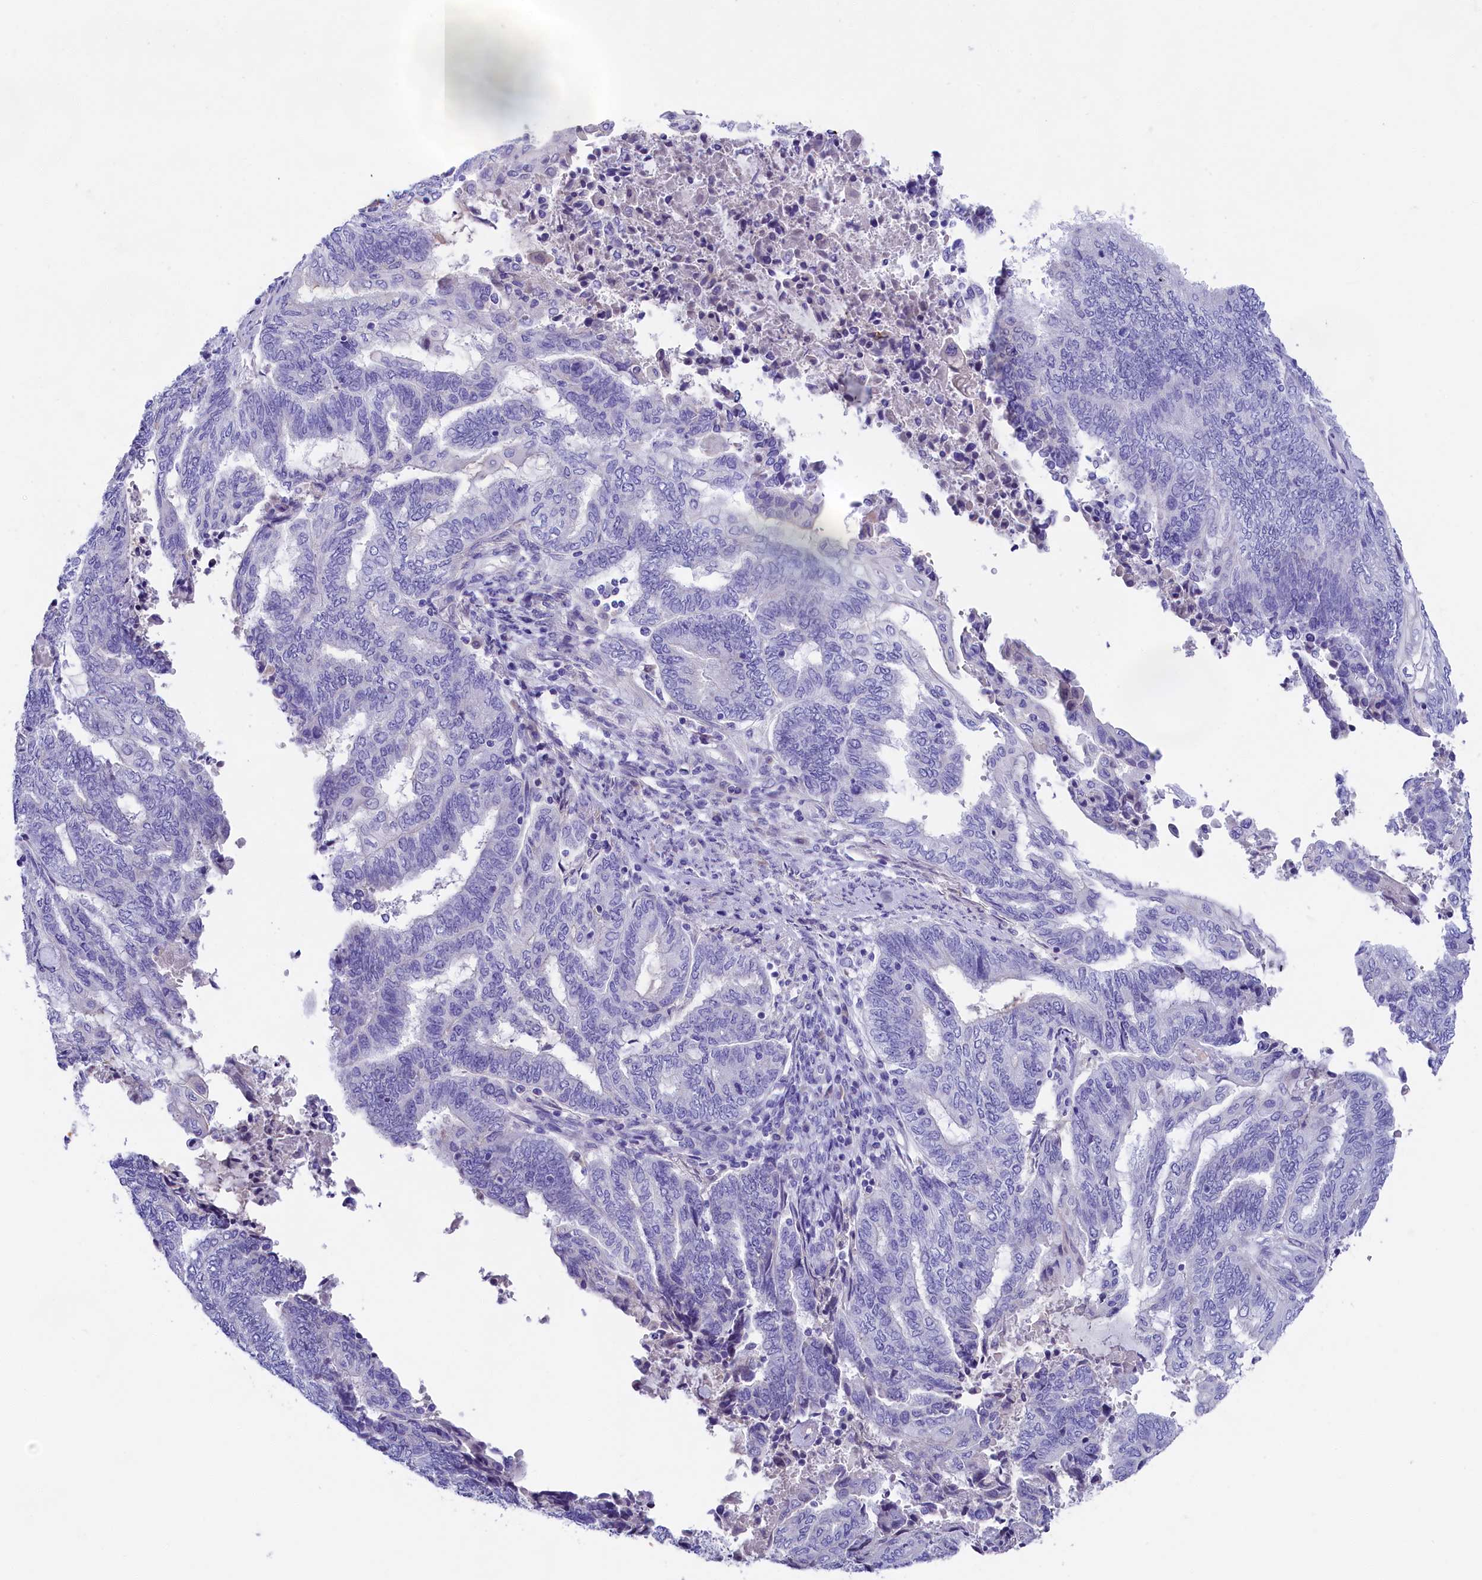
{"staining": {"intensity": "negative", "quantity": "none", "location": "none"}, "tissue": "endometrial cancer", "cell_type": "Tumor cells", "image_type": "cancer", "snomed": [{"axis": "morphology", "description": "Adenocarcinoma, NOS"}, {"axis": "topography", "description": "Uterus"}, {"axis": "topography", "description": "Endometrium"}], "caption": "Immunohistochemical staining of endometrial cancer displays no significant staining in tumor cells.", "gene": "SULT2A1", "patient": {"sex": "female", "age": 70}}